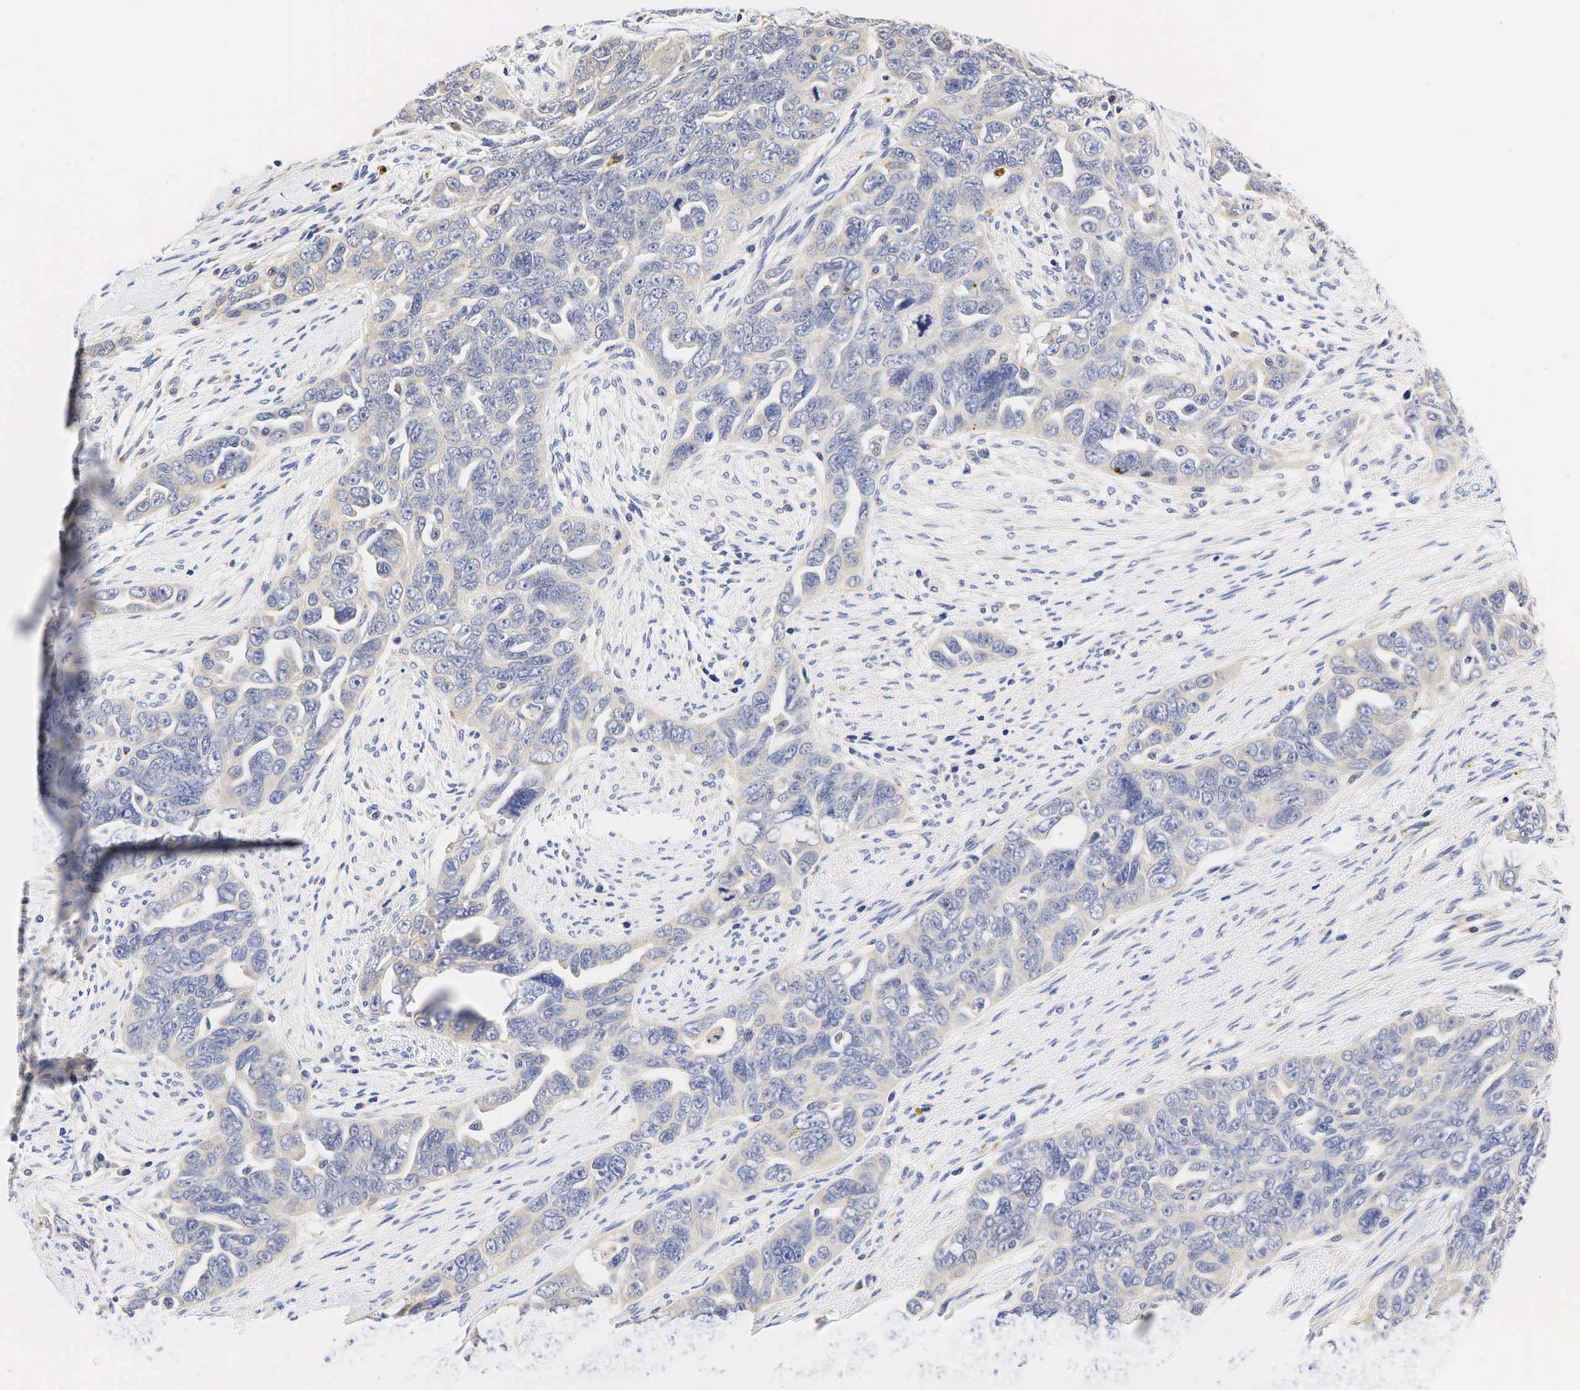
{"staining": {"intensity": "negative", "quantity": "none", "location": "none"}, "tissue": "ovarian cancer", "cell_type": "Tumor cells", "image_type": "cancer", "snomed": [{"axis": "morphology", "description": "Cystadenocarcinoma, serous, NOS"}, {"axis": "topography", "description": "Ovary"}], "caption": "DAB (3,3'-diaminobenzidine) immunohistochemical staining of ovarian cancer (serous cystadenocarcinoma) shows no significant expression in tumor cells. (Stains: DAB (3,3'-diaminobenzidine) immunohistochemistry (IHC) with hematoxylin counter stain, Microscopy: brightfield microscopy at high magnification).", "gene": "CCND1", "patient": {"sex": "female", "age": 63}}